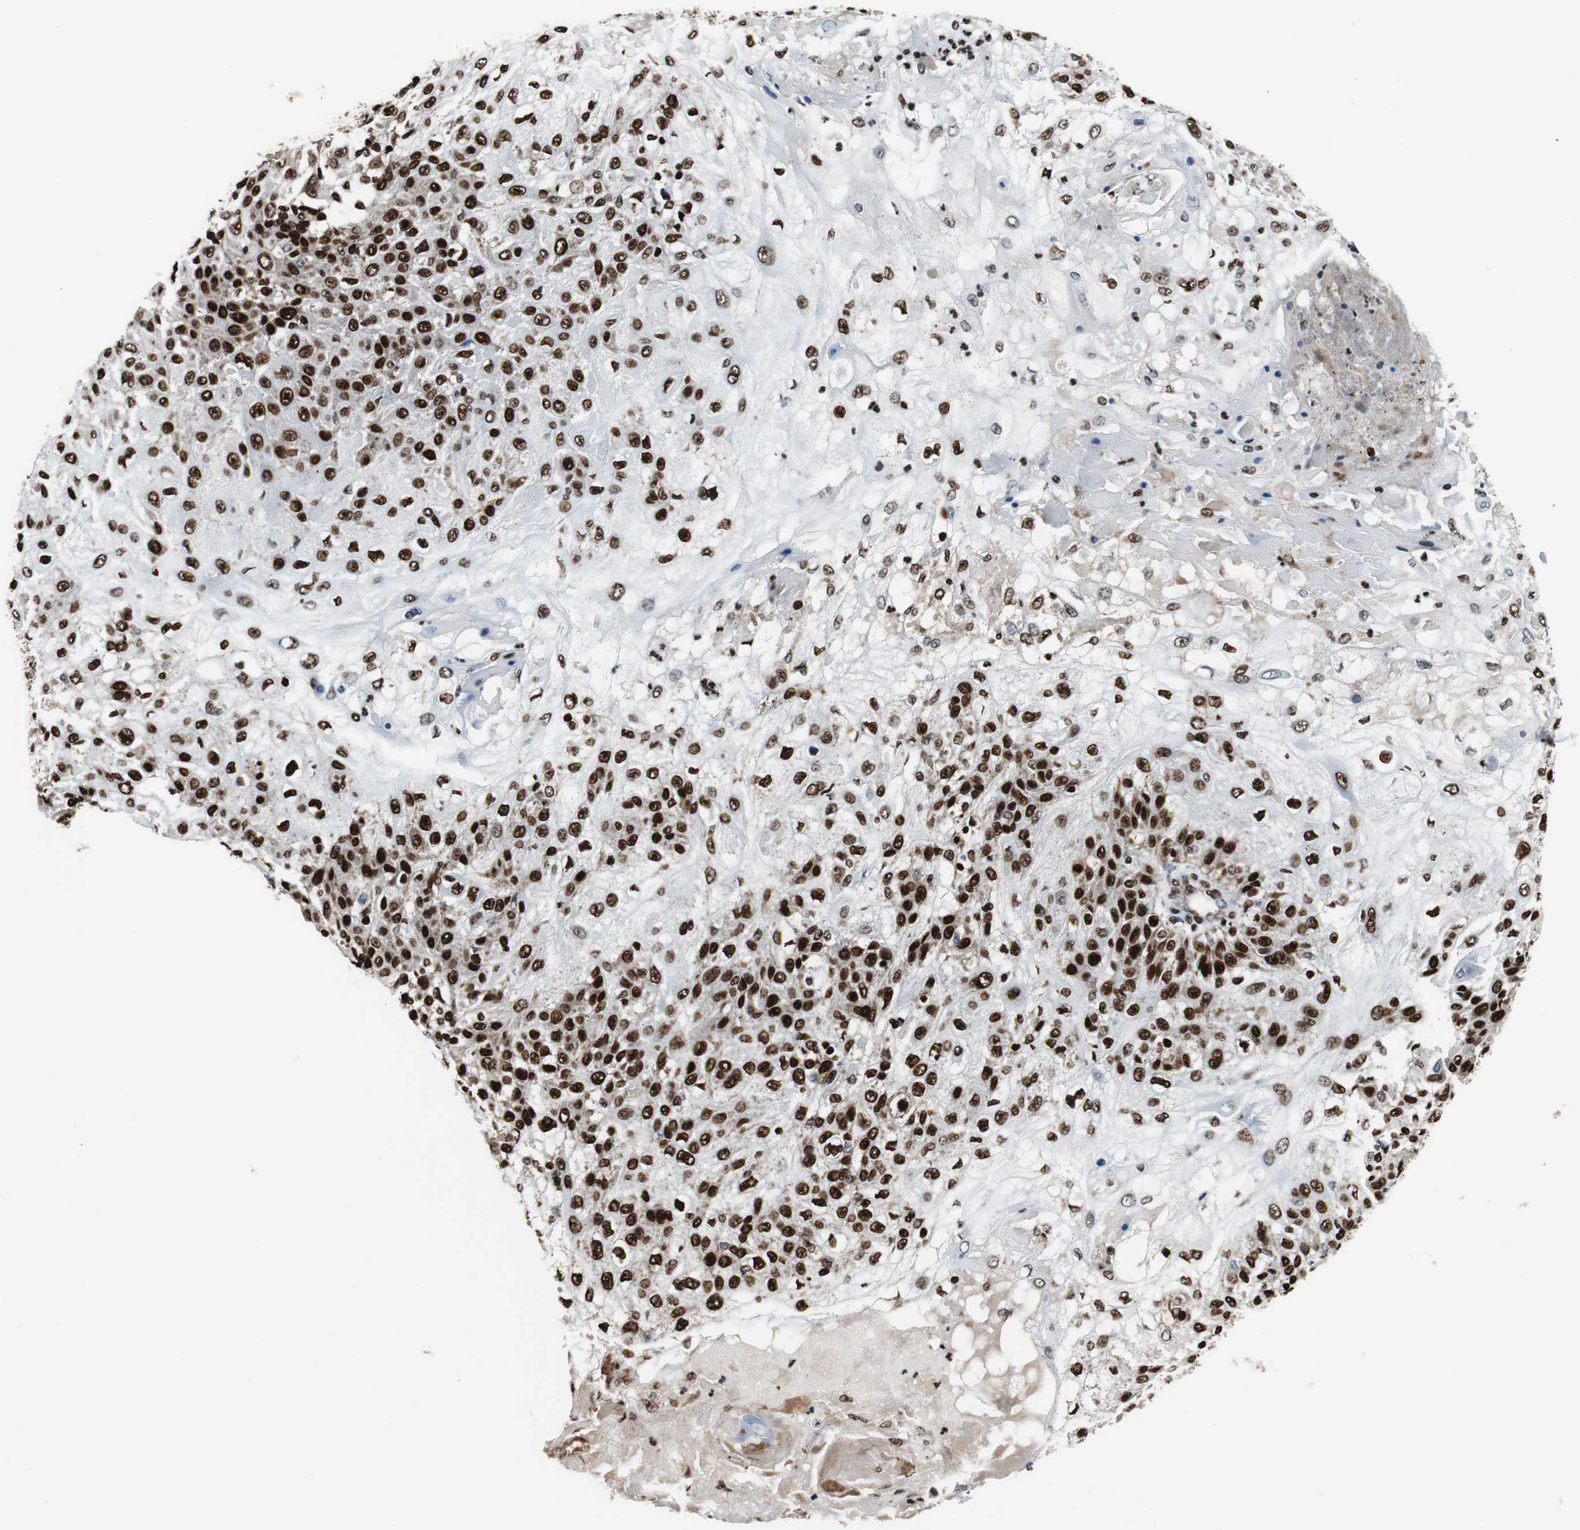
{"staining": {"intensity": "strong", "quantity": ">75%", "location": "nuclear"}, "tissue": "skin cancer", "cell_type": "Tumor cells", "image_type": "cancer", "snomed": [{"axis": "morphology", "description": "Normal tissue, NOS"}, {"axis": "morphology", "description": "Squamous cell carcinoma, NOS"}, {"axis": "topography", "description": "Skin"}], "caption": "Immunohistochemical staining of human skin cancer (squamous cell carcinoma) demonstrates high levels of strong nuclear protein positivity in about >75% of tumor cells. (DAB IHC with brightfield microscopy, high magnification).", "gene": "HDAC1", "patient": {"sex": "female", "age": 83}}